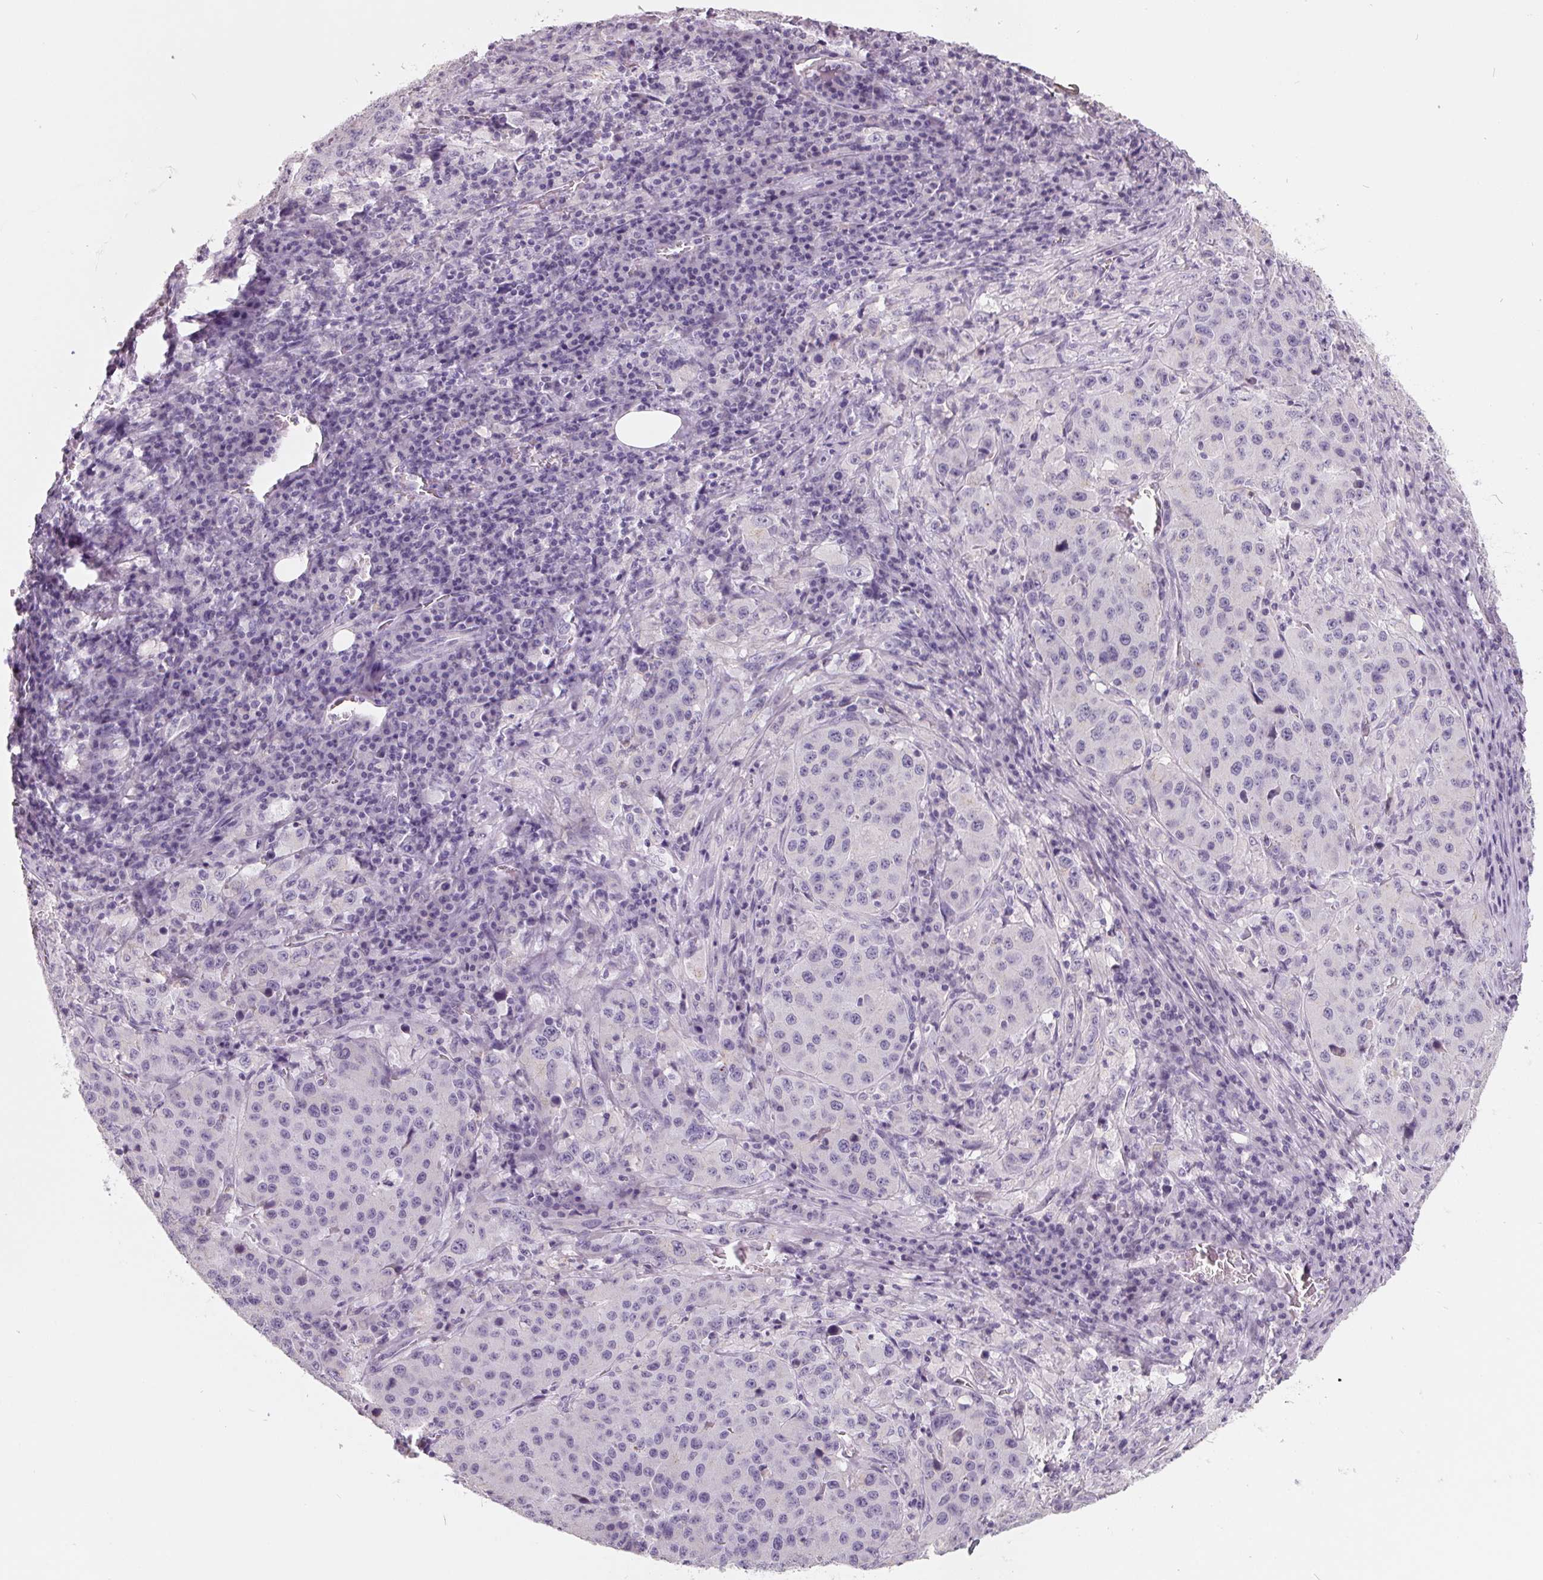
{"staining": {"intensity": "negative", "quantity": "none", "location": "none"}, "tissue": "stomach cancer", "cell_type": "Tumor cells", "image_type": "cancer", "snomed": [{"axis": "morphology", "description": "Adenocarcinoma, NOS"}, {"axis": "topography", "description": "Stomach"}], "caption": "Tumor cells are negative for protein expression in human stomach adenocarcinoma. Brightfield microscopy of immunohistochemistry stained with DAB (brown) and hematoxylin (blue), captured at high magnification.", "gene": "FTCD", "patient": {"sex": "male", "age": 71}}